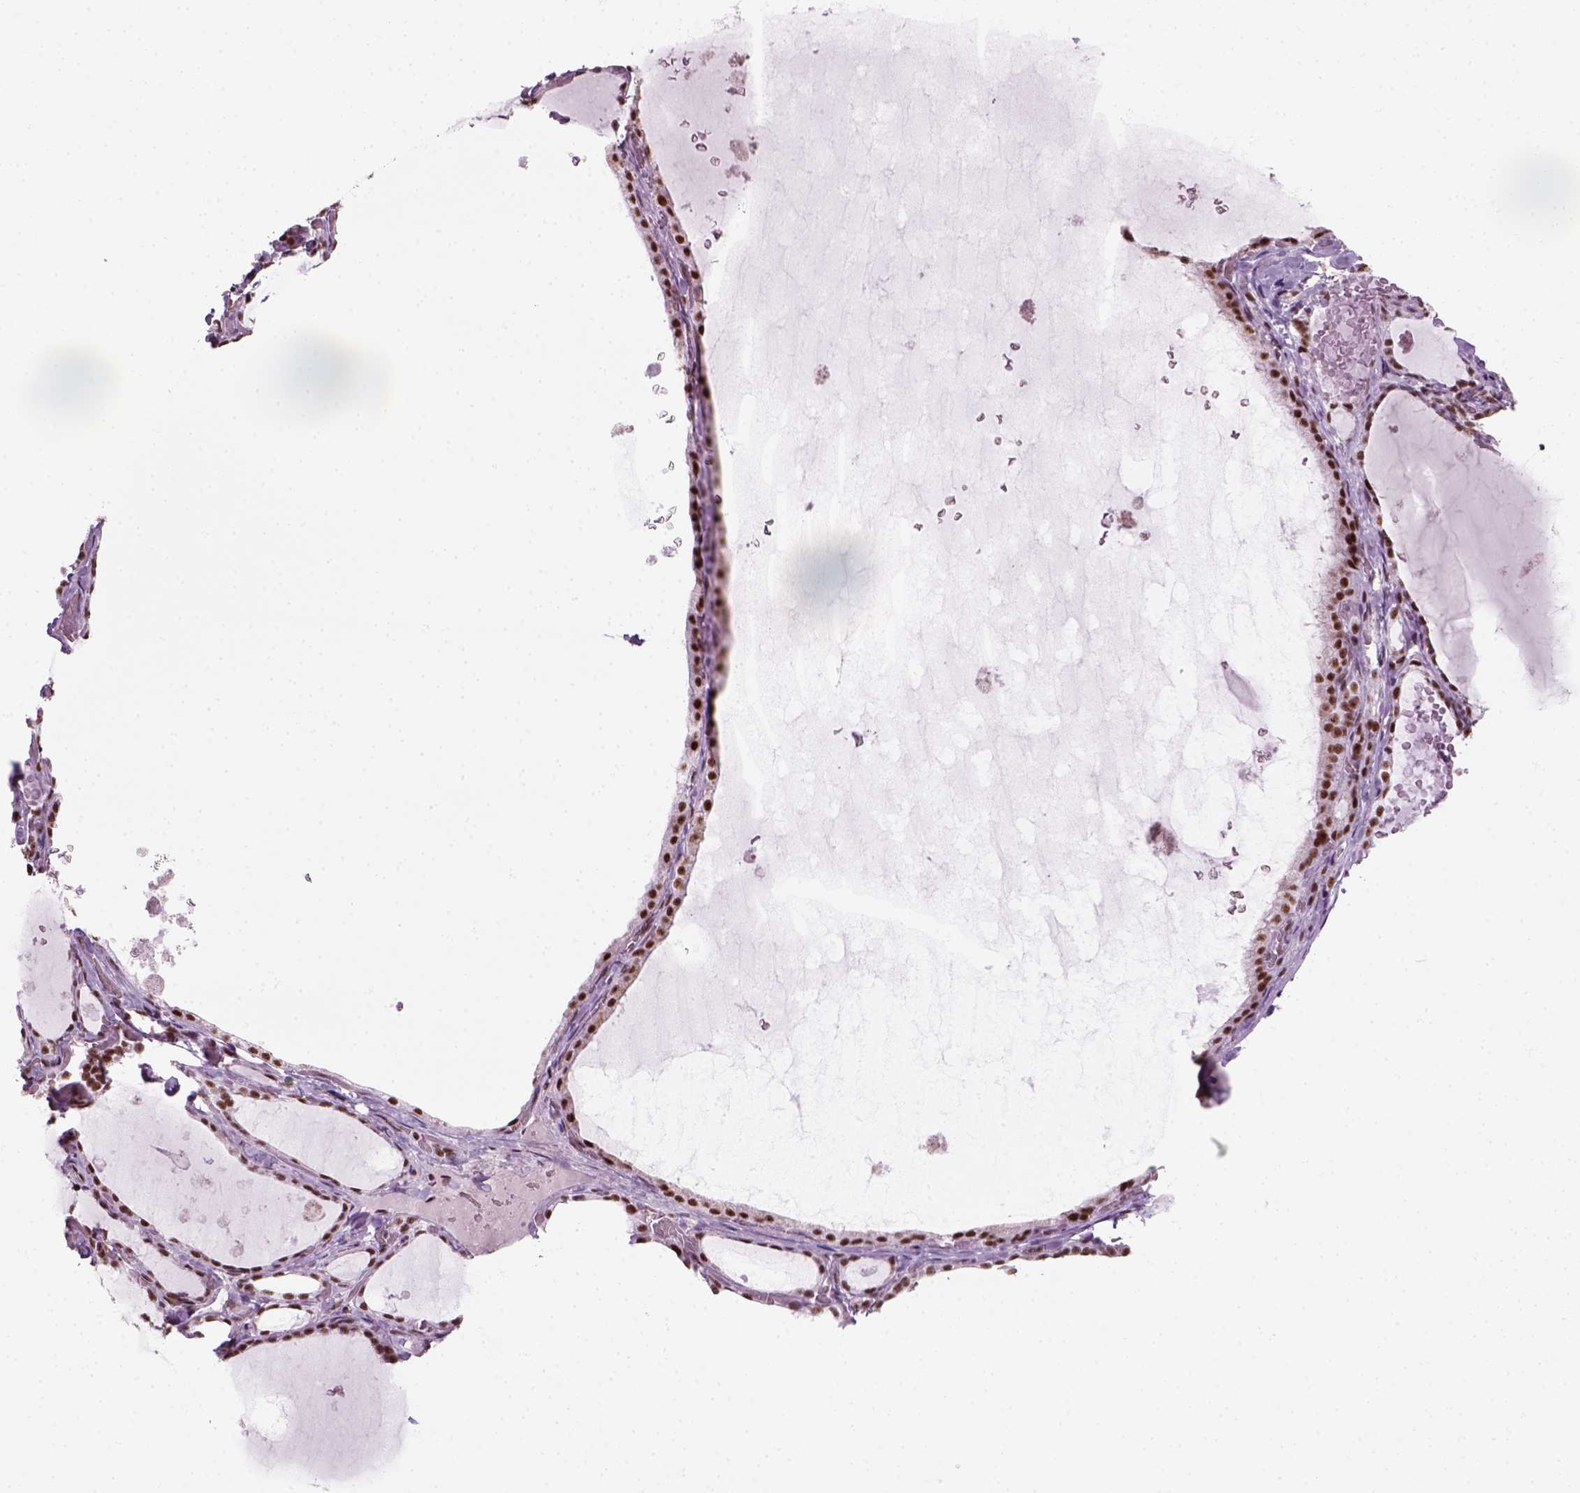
{"staining": {"intensity": "strong", "quantity": ">75%", "location": "nuclear"}, "tissue": "thyroid gland", "cell_type": "Glandular cells", "image_type": "normal", "snomed": [{"axis": "morphology", "description": "Normal tissue, NOS"}, {"axis": "topography", "description": "Thyroid gland"}], "caption": "Human thyroid gland stained for a protein (brown) displays strong nuclear positive positivity in about >75% of glandular cells.", "gene": "GTF2F1", "patient": {"sex": "female", "age": 56}}